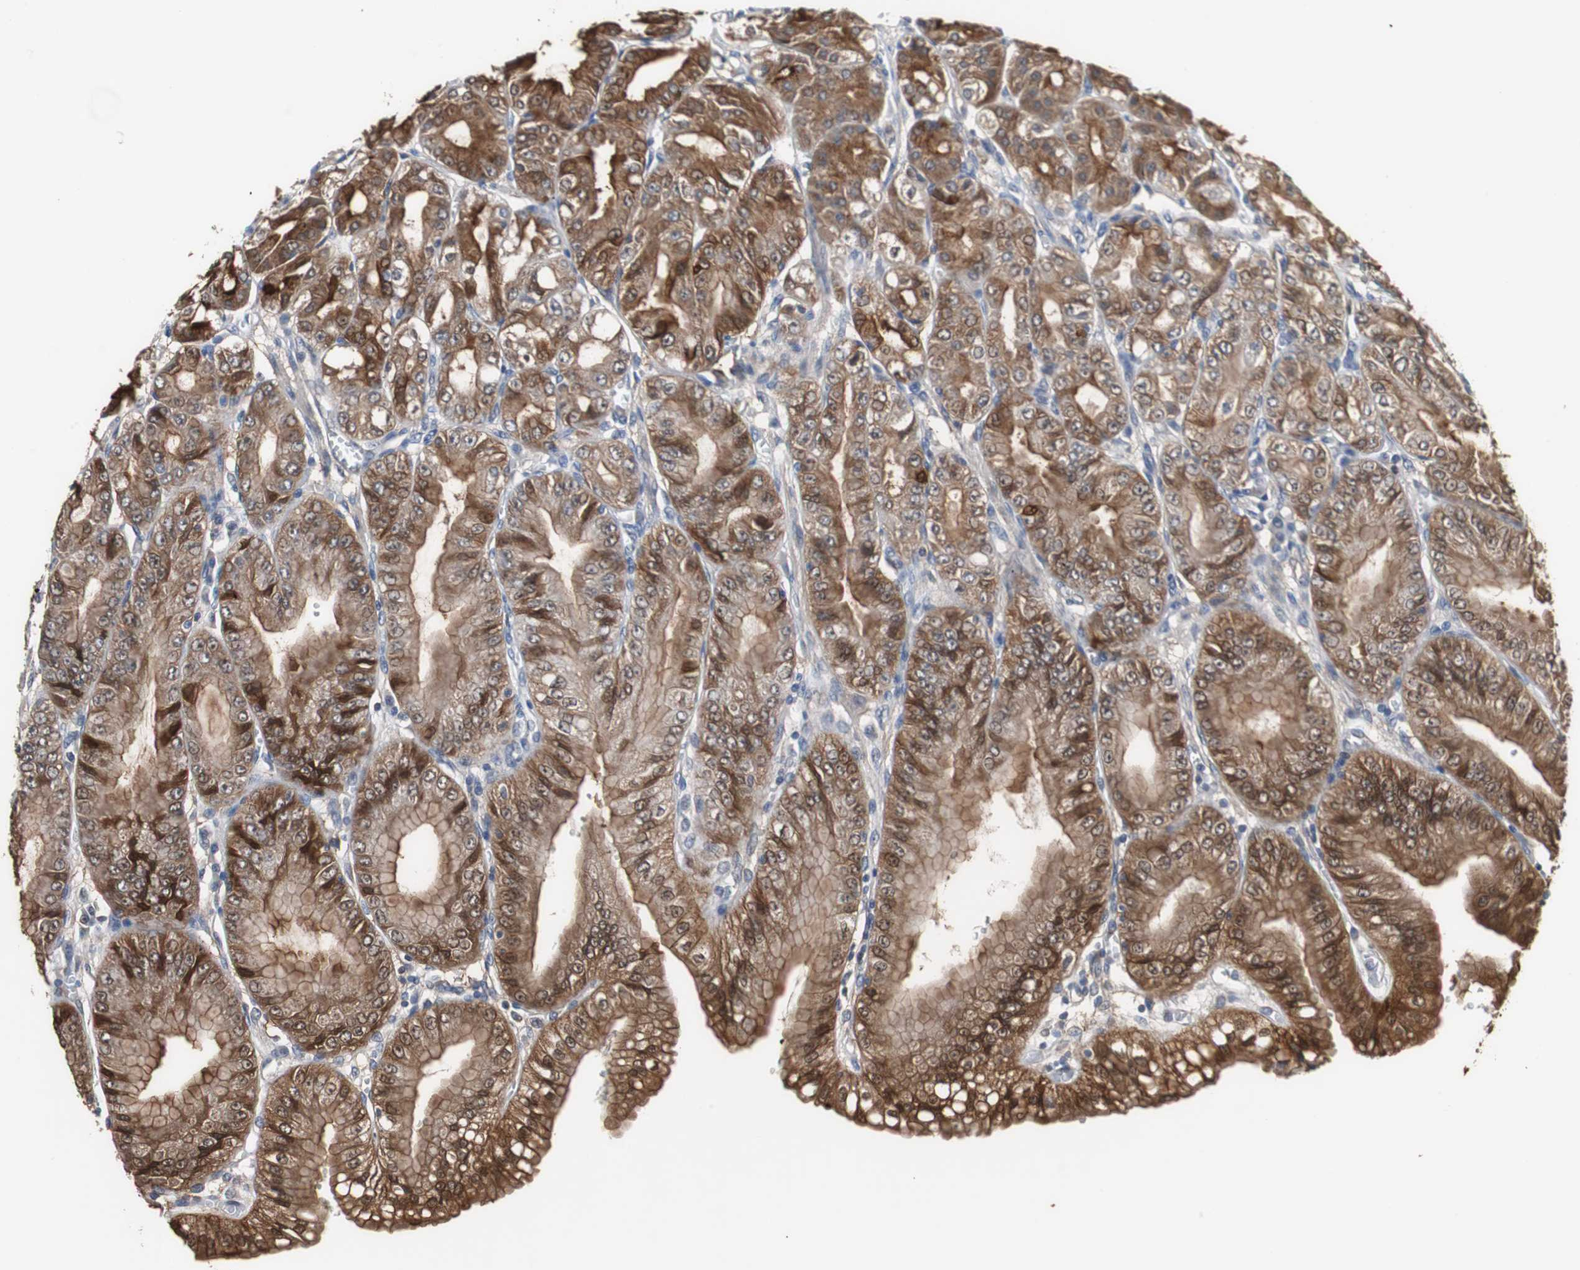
{"staining": {"intensity": "moderate", "quantity": ">75%", "location": "cytoplasmic/membranous,nuclear"}, "tissue": "stomach", "cell_type": "Glandular cells", "image_type": "normal", "snomed": [{"axis": "morphology", "description": "Normal tissue, NOS"}, {"axis": "topography", "description": "Stomach, lower"}], "caption": "A medium amount of moderate cytoplasmic/membranous,nuclear staining is present in approximately >75% of glandular cells in unremarkable stomach.", "gene": "ANXA4", "patient": {"sex": "male", "age": 71}}